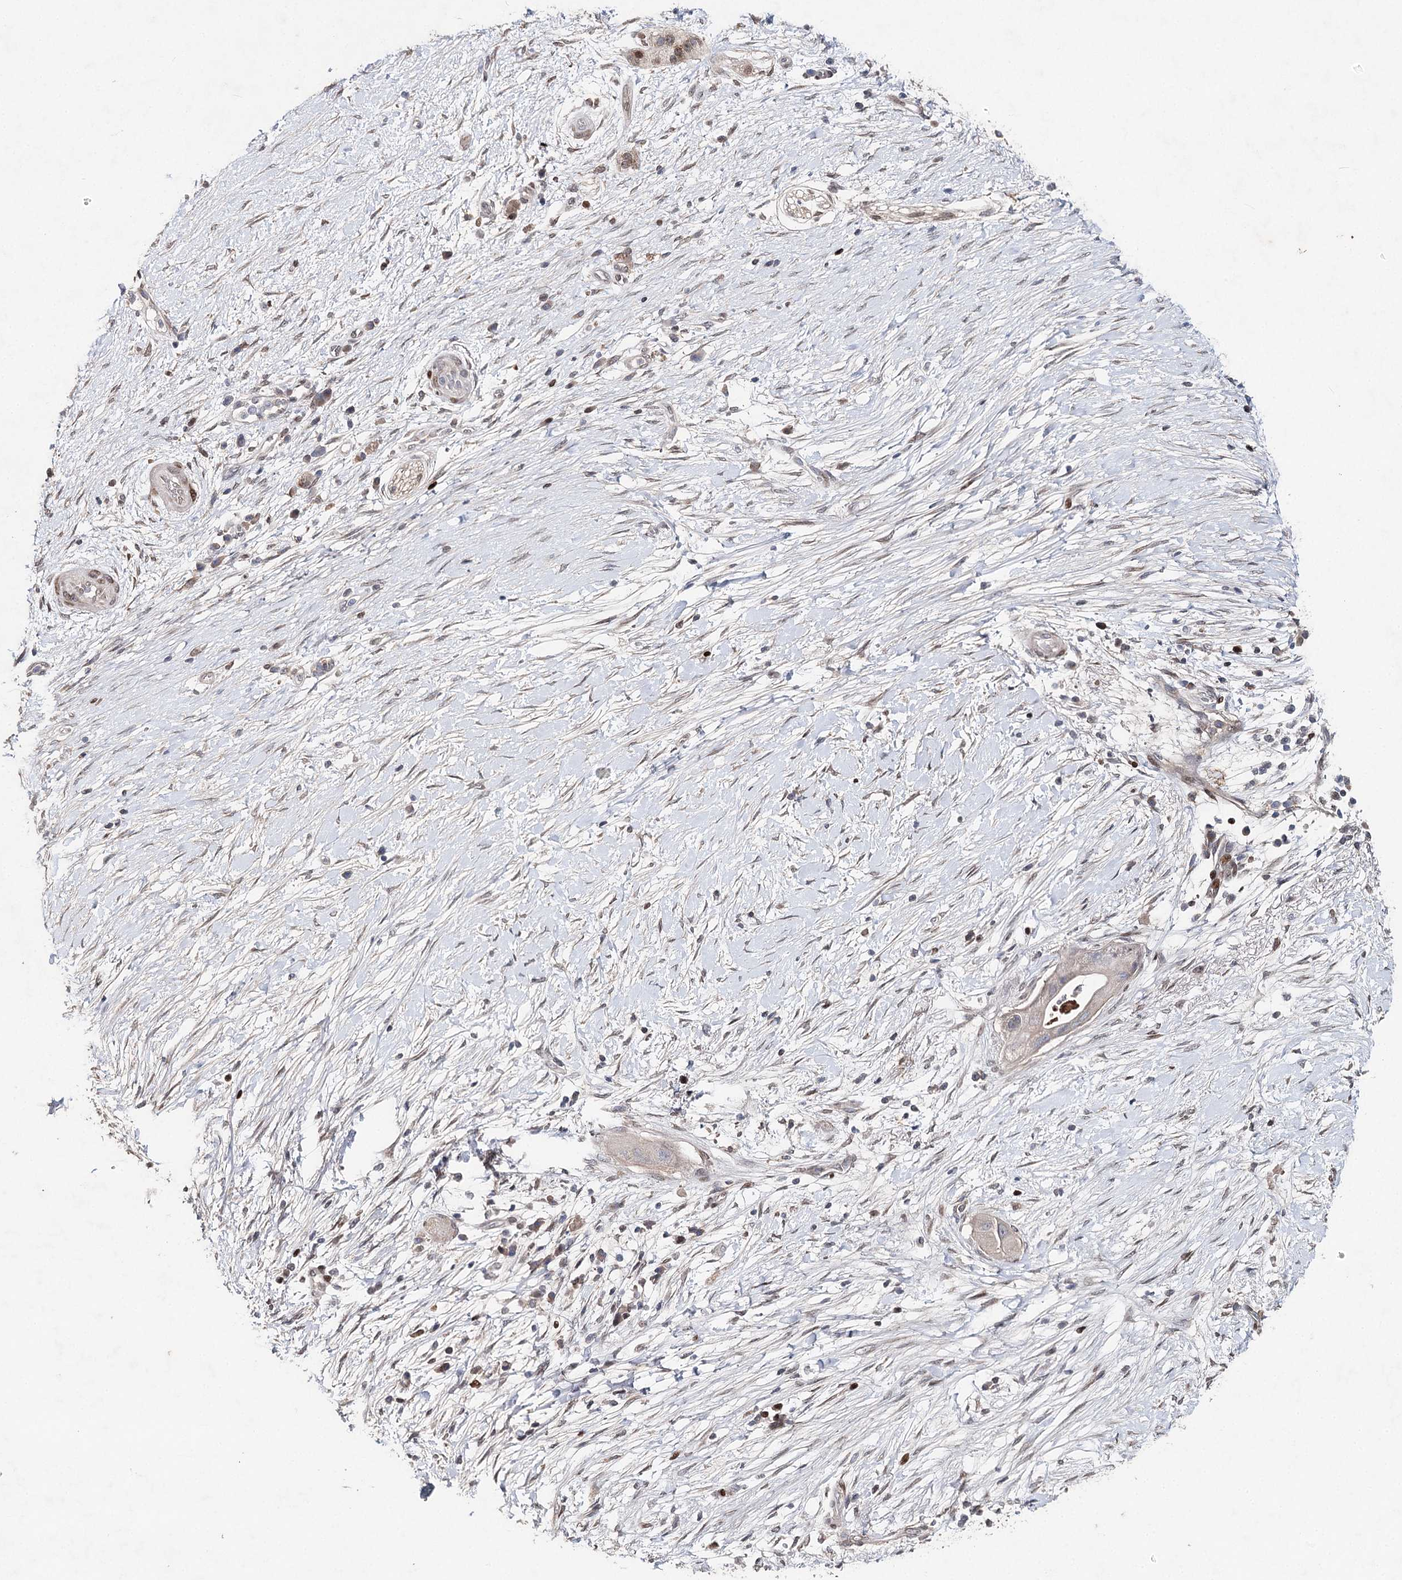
{"staining": {"intensity": "negative", "quantity": "none", "location": "none"}, "tissue": "pancreatic cancer", "cell_type": "Tumor cells", "image_type": "cancer", "snomed": [{"axis": "morphology", "description": "Adenocarcinoma, NOS"}, {"axis": "topography", "description": "Pancreas"}], "caption": "Human pancreatic cancer stained for a protein using immunohistochemistry reveals no positivity in tumor cells.", "gene": "FRMD4A", "patient": {"sex": "male", "age": 68}}